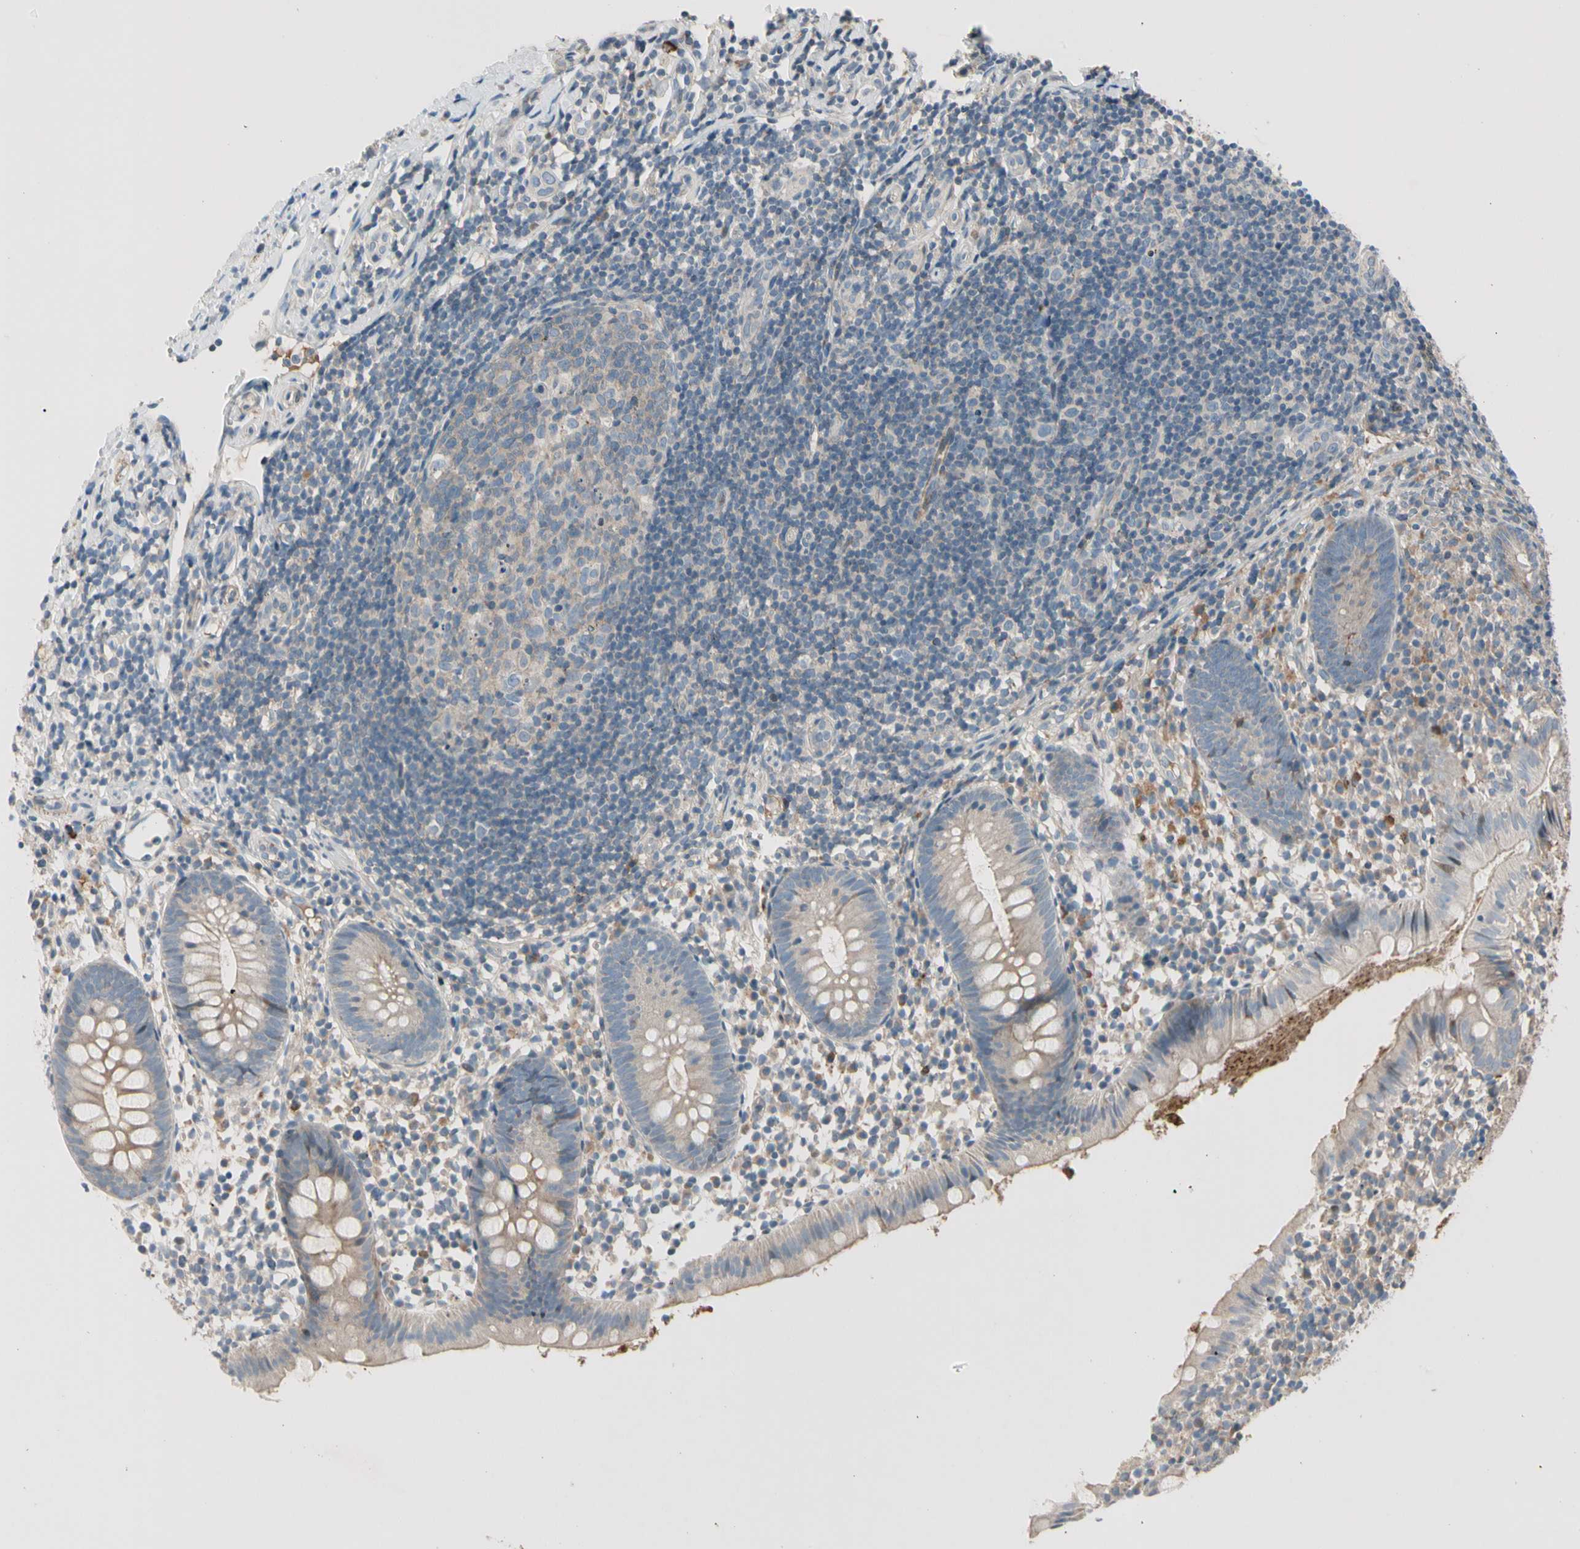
{"staining": {"intensity": "weak", "quantity": ">75%", "location": "cytoplasmic/membranous"}, "tissue": "appendix", "cell_type": "Glandular cells", "image_type": "normal", "snomed": [{"axis": "morphology", "description": "Normal tissue, NOS"}, {"axis": "topography", "description": "Appendix"}], "caption": "Weak cytoplasmic/membranous protein positivity is seen in approximately >75% of glandular cells in appendix.", "gene": "CDH6", "patient": {"sex": "female", "age": 20}}